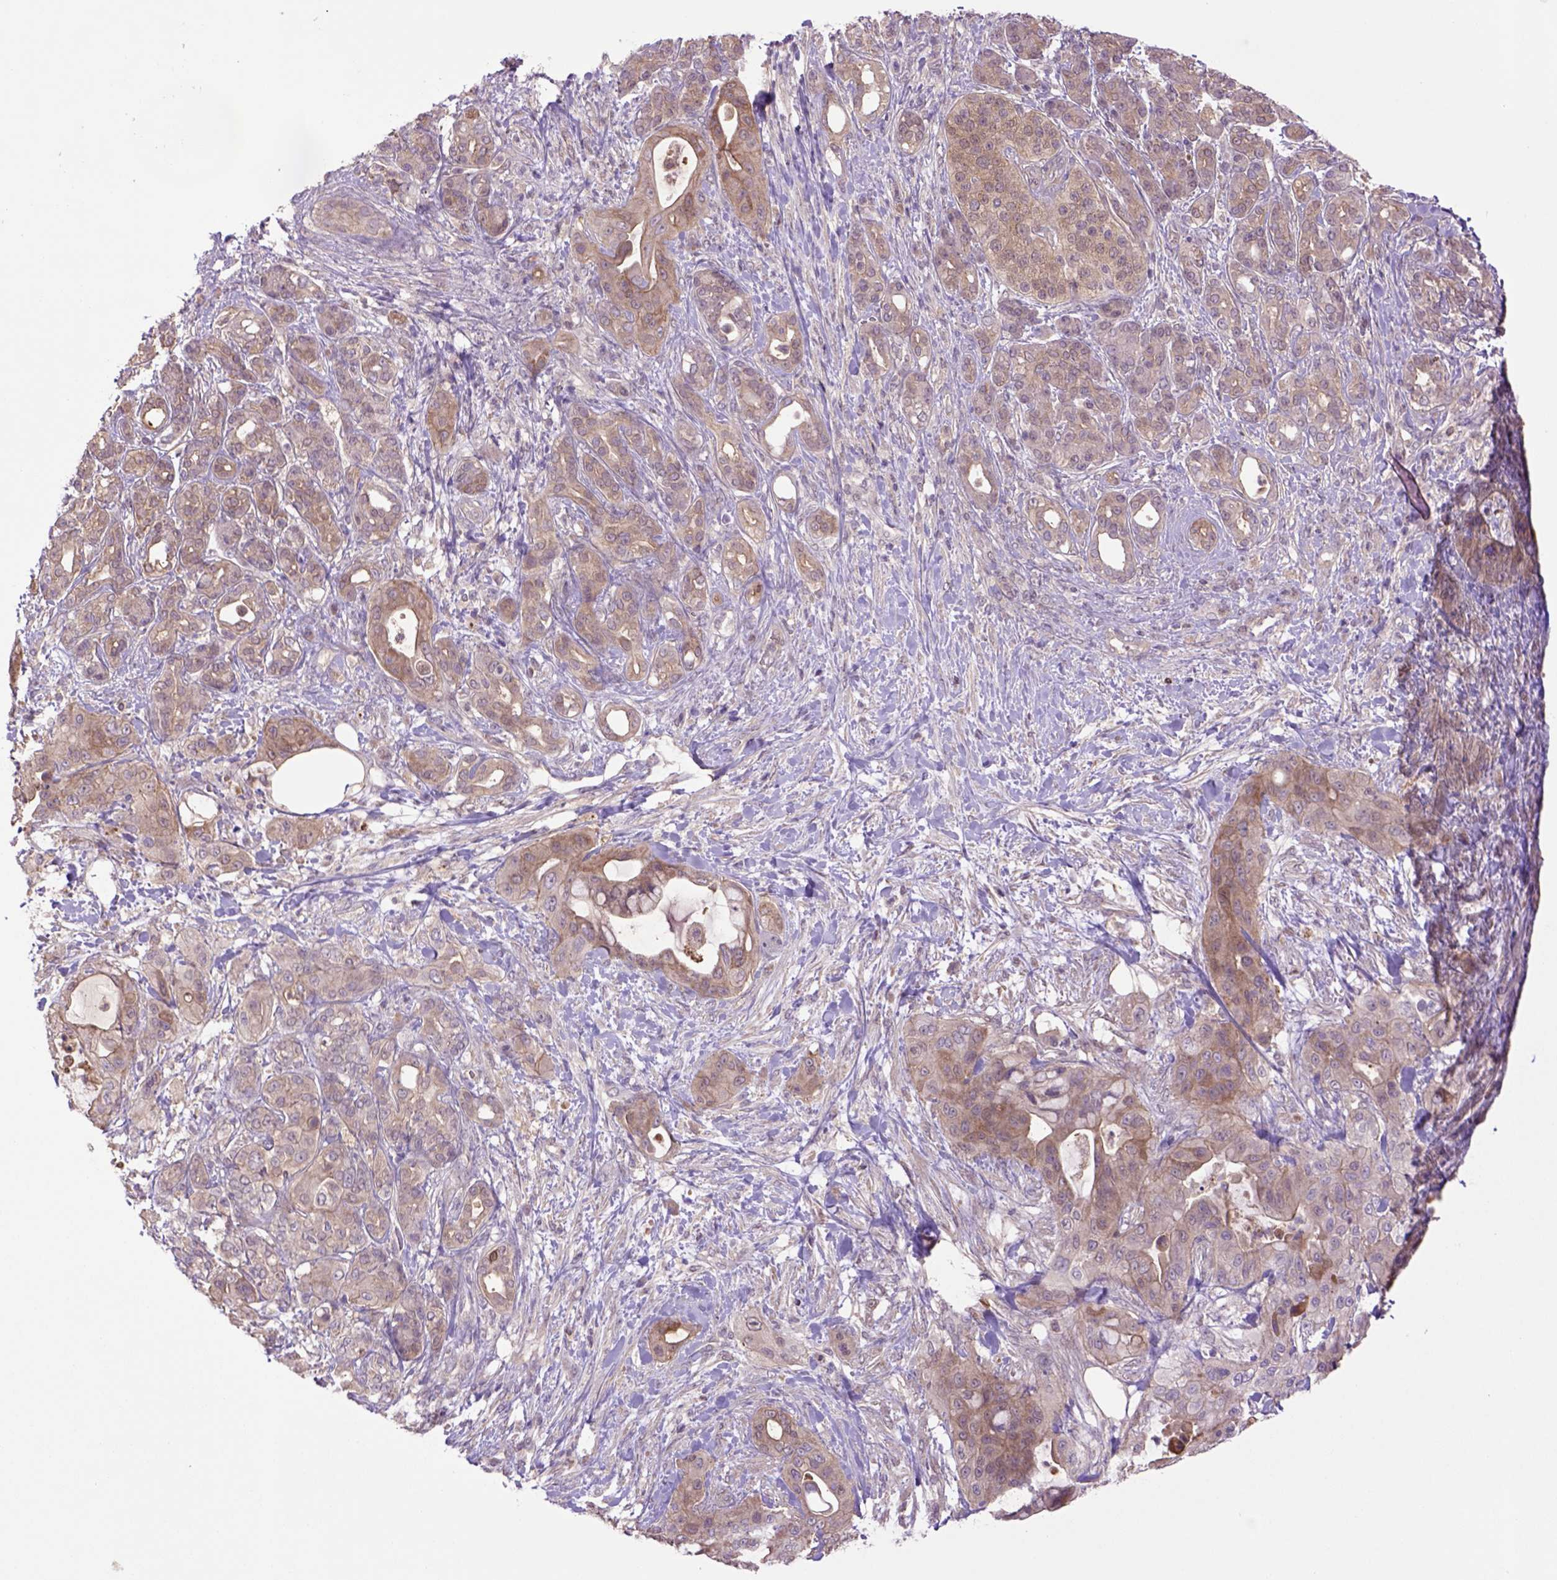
{"staining": {"intensity": "moderate", "quantity": ">75%", "location": "cytoplasmic/membranous"}, "tissue": "pancreatic cancer", "cell_type": "Tumor cells", "image_type": "cancer", "snomed": [{"axis": "morphology", "description": "Adenocarcinoma, NOS"}, {"axis": "topography", "description": "Pancreas"}], "caption": "Immunohistochemical staining of pancreatic cancer exhibits medium levels of moderate cytoplasmic/membranous protein expression in approximately >75% of tumor cells.", "gene": "HSPBP1", "patient": {"sex": "male", "age": 71}}